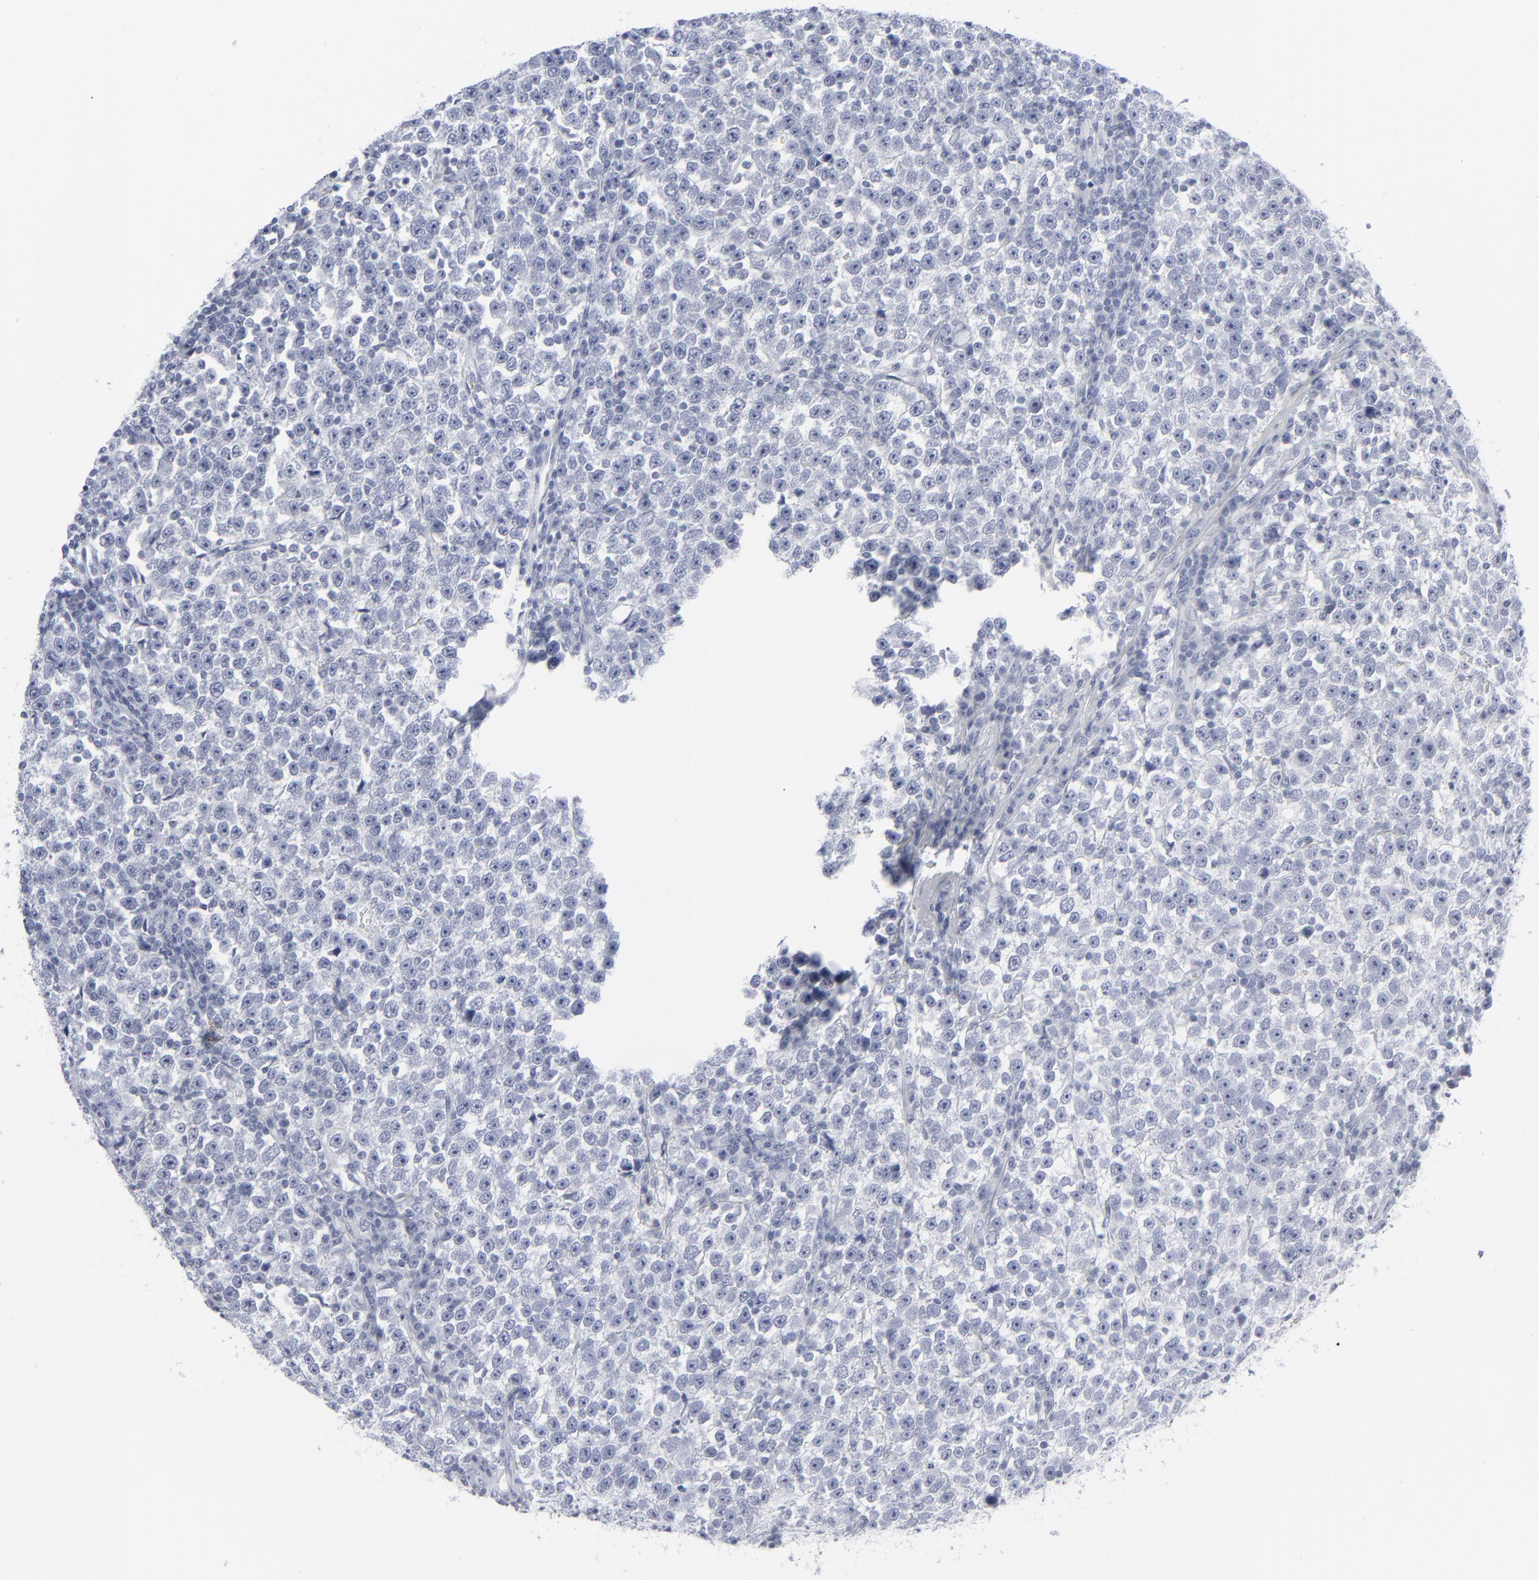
{"staining": {"intensity": "negative", "quantity": "none", "location": "none"}, "tissue": "testis cancer", "cell_type": "Tumor cells", "image_type": "cancer", "snomed": [{"axis": "morphology", "description": "Seminoma, NOS"}, {"axis": "topography", "description": "Testis"}], "caption": "IHC of testis cancer reveals no staining in tumor cells.", "gene": "MSLN", "patient": {"sex": "male", "age": 43}}